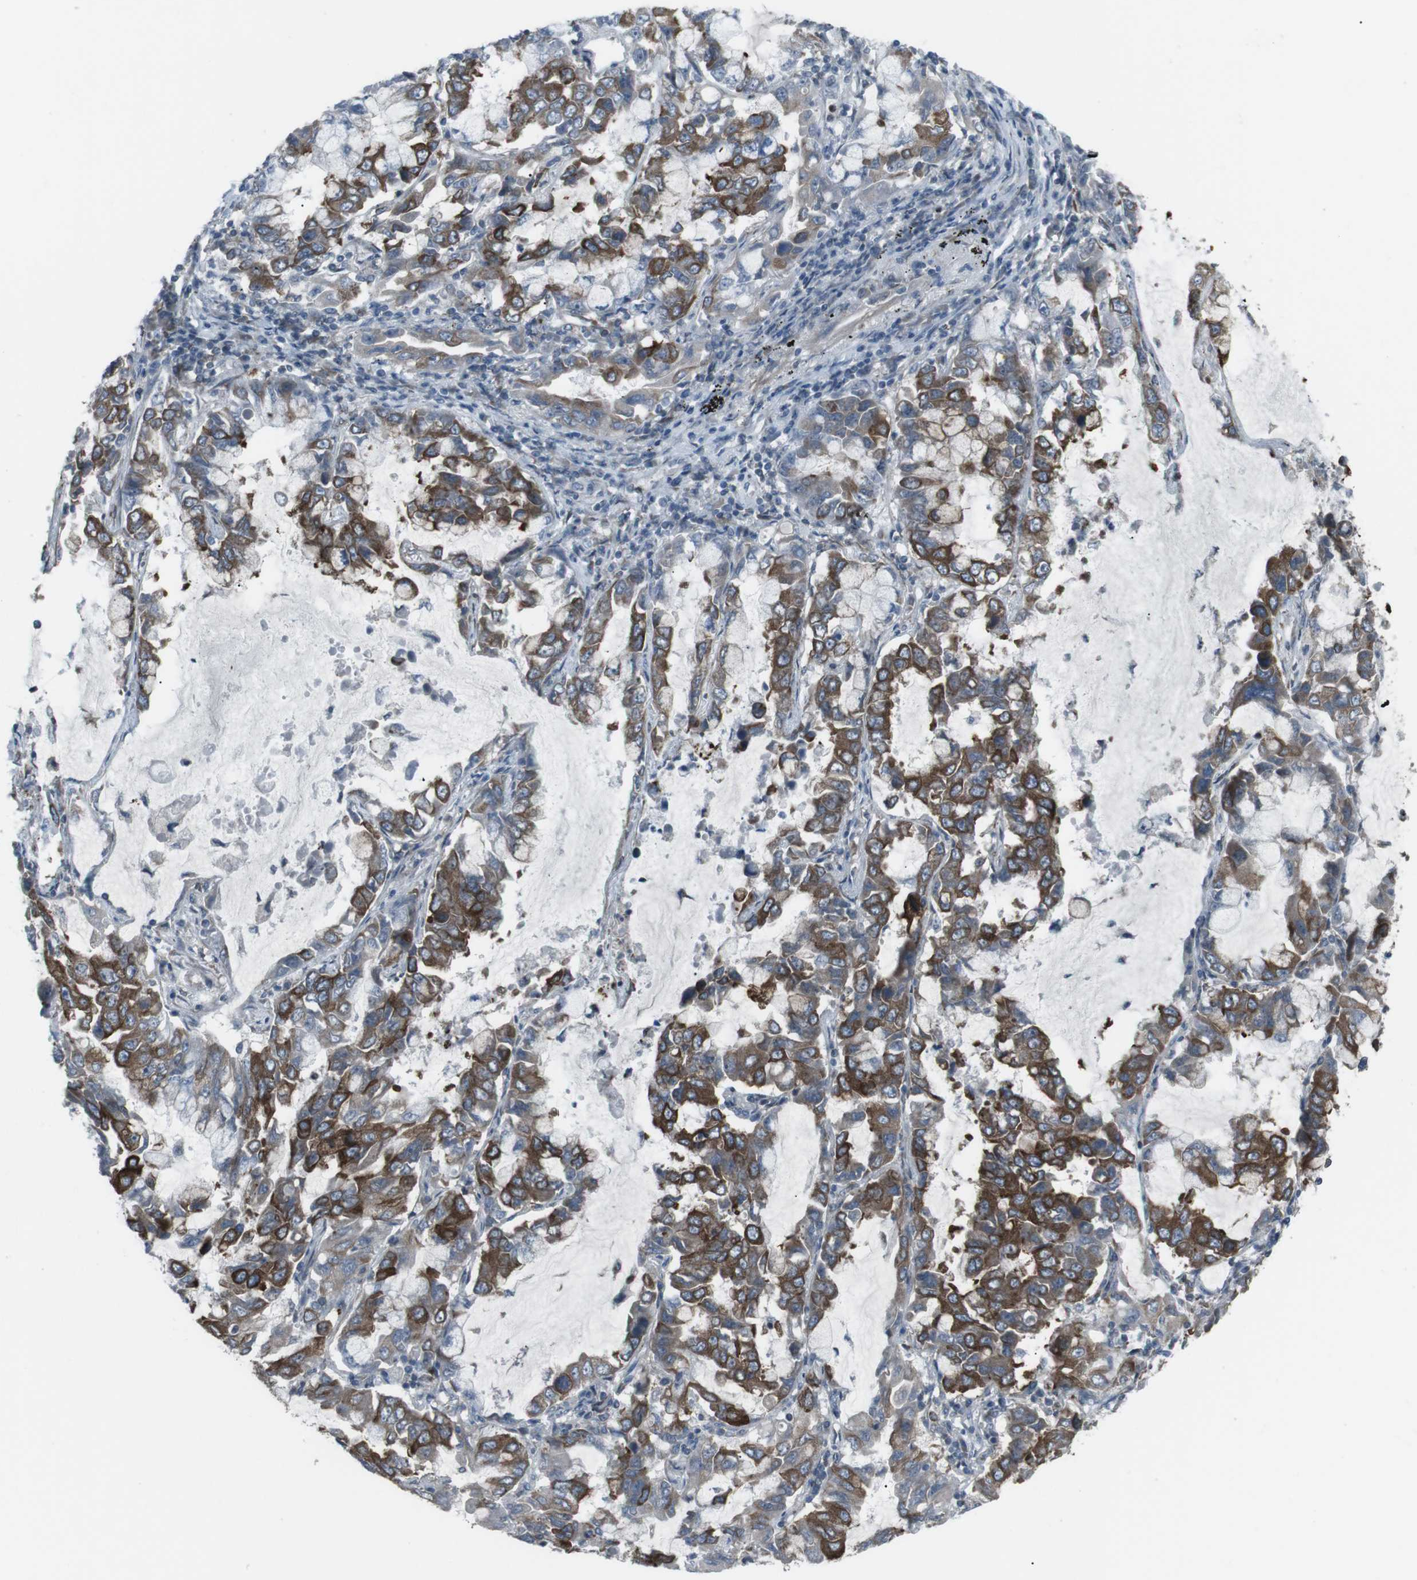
{"staining": {"intensity": "moderate", "quantity": ">75%", "location": "cytoplasmic/membranous"}, "tissue": "lung cancer", "cell_type": "Tumor cells", "image_type": "cancer", "snomed": [{"axis": "morphology", "description": "Adenocarcinoma, NOS"}, {"axis": "topography", "description": "Lung"}], "caption": "Tumor cells demonstrate medium levels of moderate cytoplasmic/membranous positivity in about >75% of cells in adenocarcinoma (lung).", "gene": "LNPK", "patient": {"sex": "male", "age": 64}}